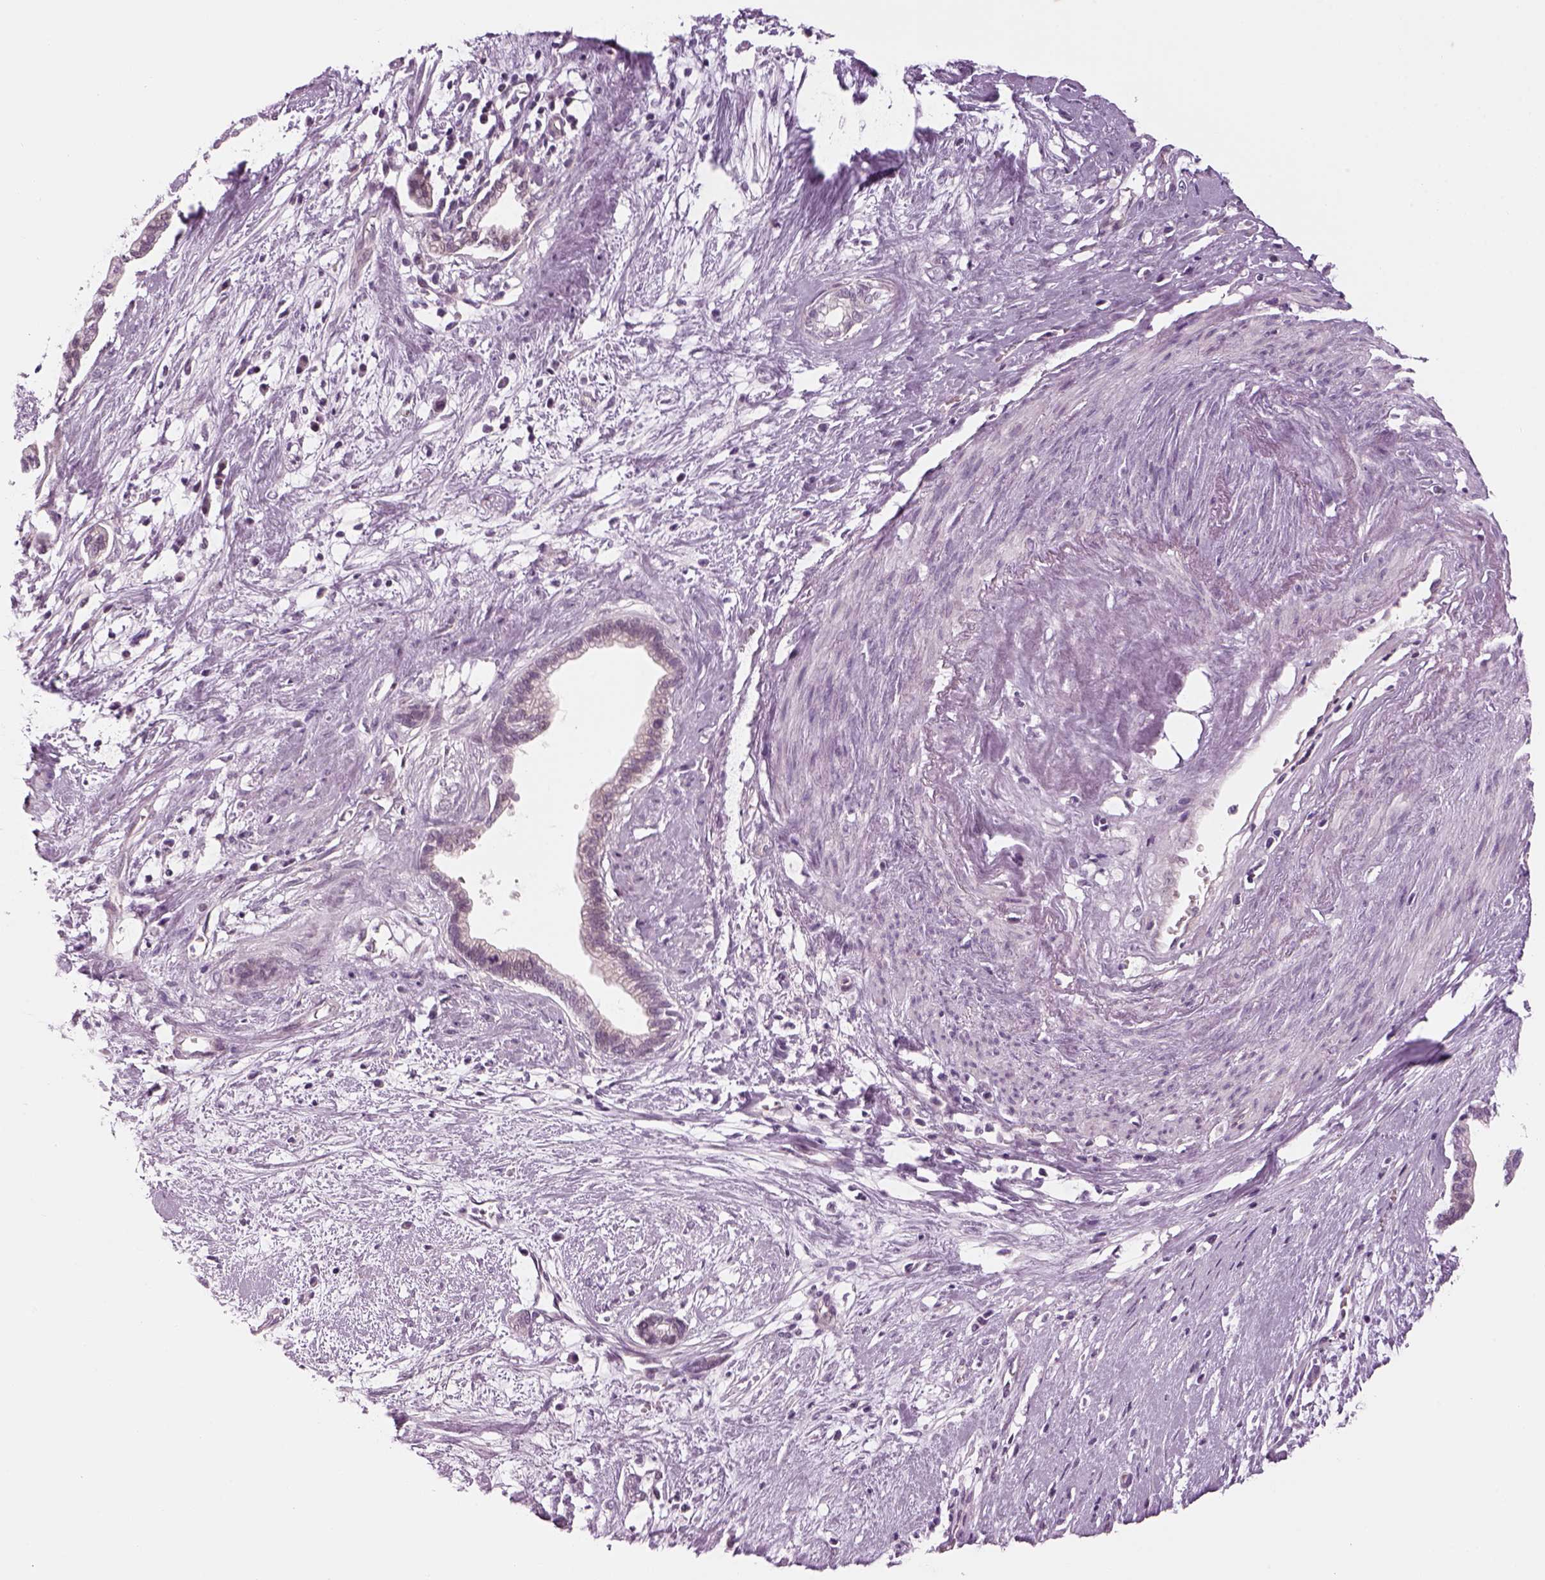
{"staining": {"intensity": "negative", "quantity": "none", "location": "none"}, "tissue": "cervical cancer", "cell_type": "Tumor cells", "image_type": "cancer", "snomed": [{"axis": "morphology", "description": "Adenocarcinoma, NOS"}, {"axis": "topography", "description": "Cervix"}], "caption": "High magnification brightfield microscopy of adenocarcinoma (cervical) stained with DAB (3,3'-diaminobenzidine) (brown) and counterstained with hematoxylin (blue): tumor cells show no significant staining. (Brightfield microscopy of DAB (3,3'-diaminobenzidine) immunohistochemistry at high magnification).", "gene": "LRRIQ3", "patient": {"sex": "female", "age": 62}}